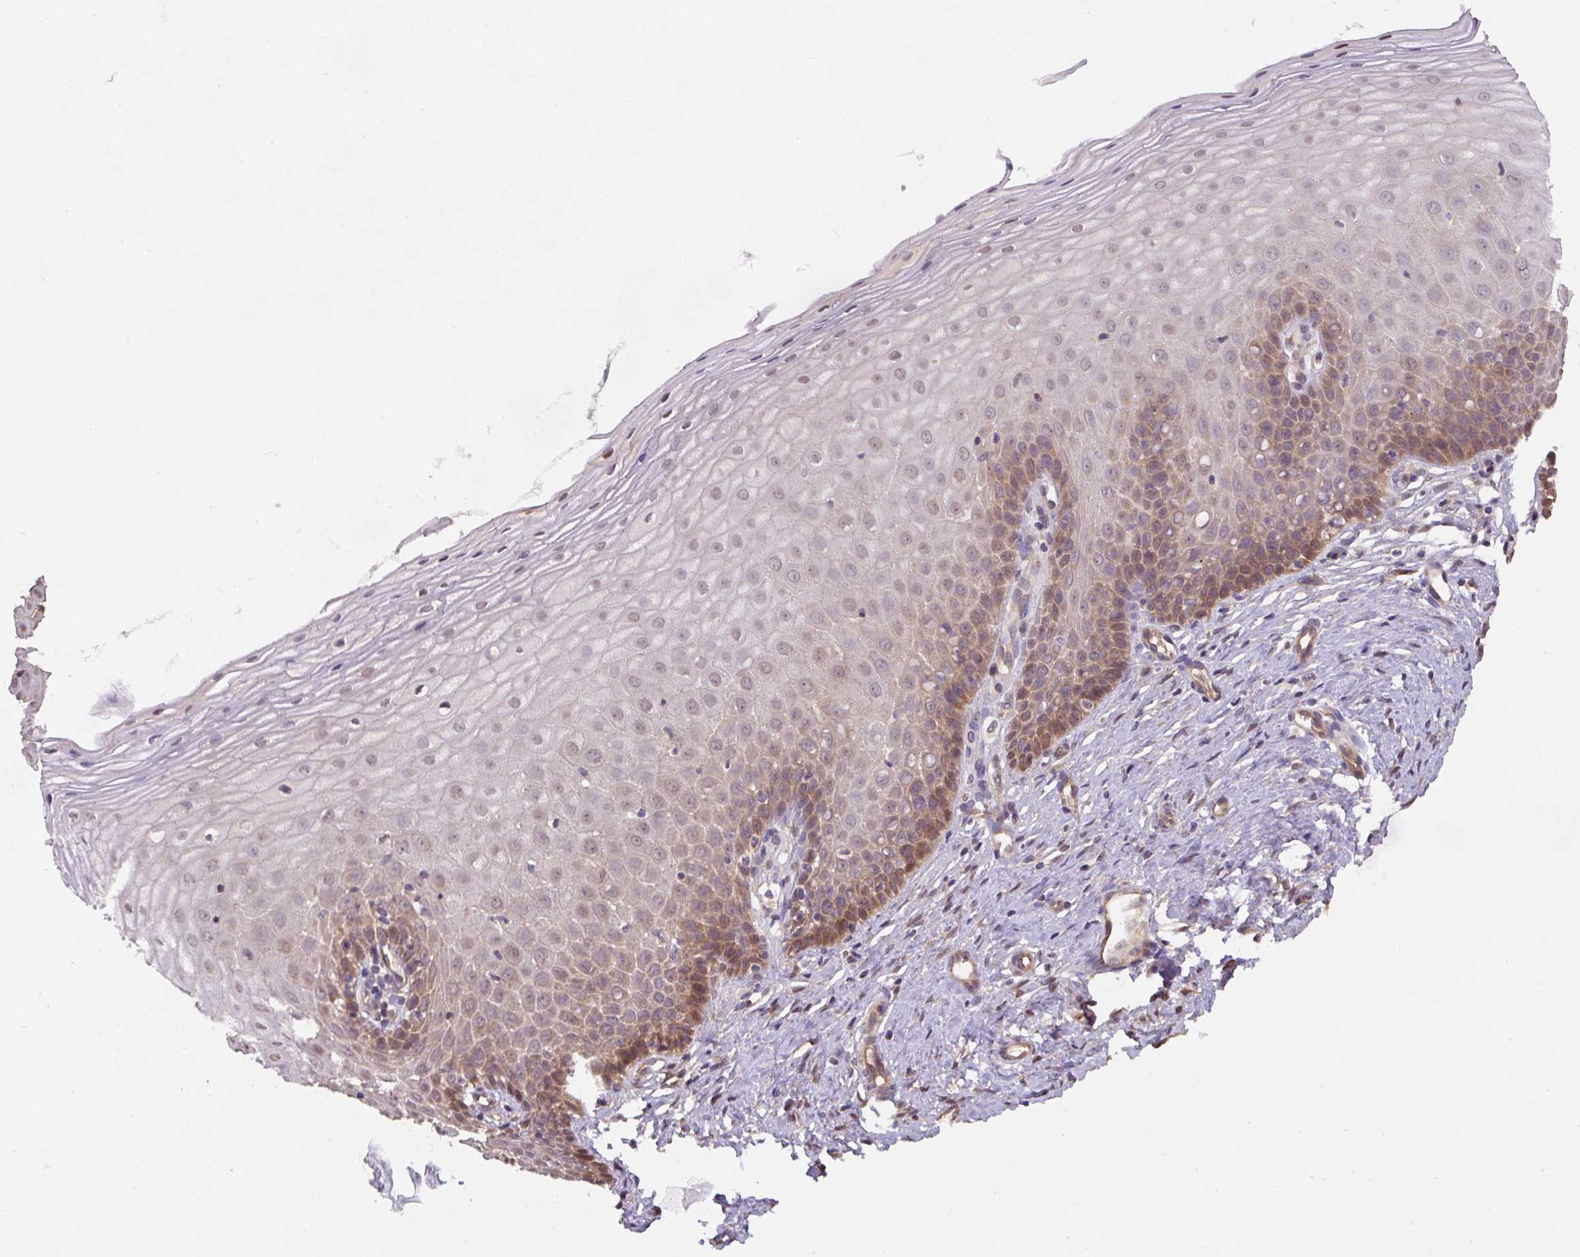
{"staining": {"intensity": "moderate", "quantity": "<25%", "location": "cytoplasmic/membranous"}, "tissue": "cervix", "cell_type": "Glandular cells", "image_type": "normal", "snomed": [{"axis": "morphology", "description": "Normal tissue, NOS"}, {"axis": "topography", "description": "Cervix"}], "caption": "Cervix stained with IHC exhibits moderate cytoplasmic/membranous staining in approximately <25% of glandular cells.", "gene": "ST13", "patient": {"sex": "female", "age": 36}}